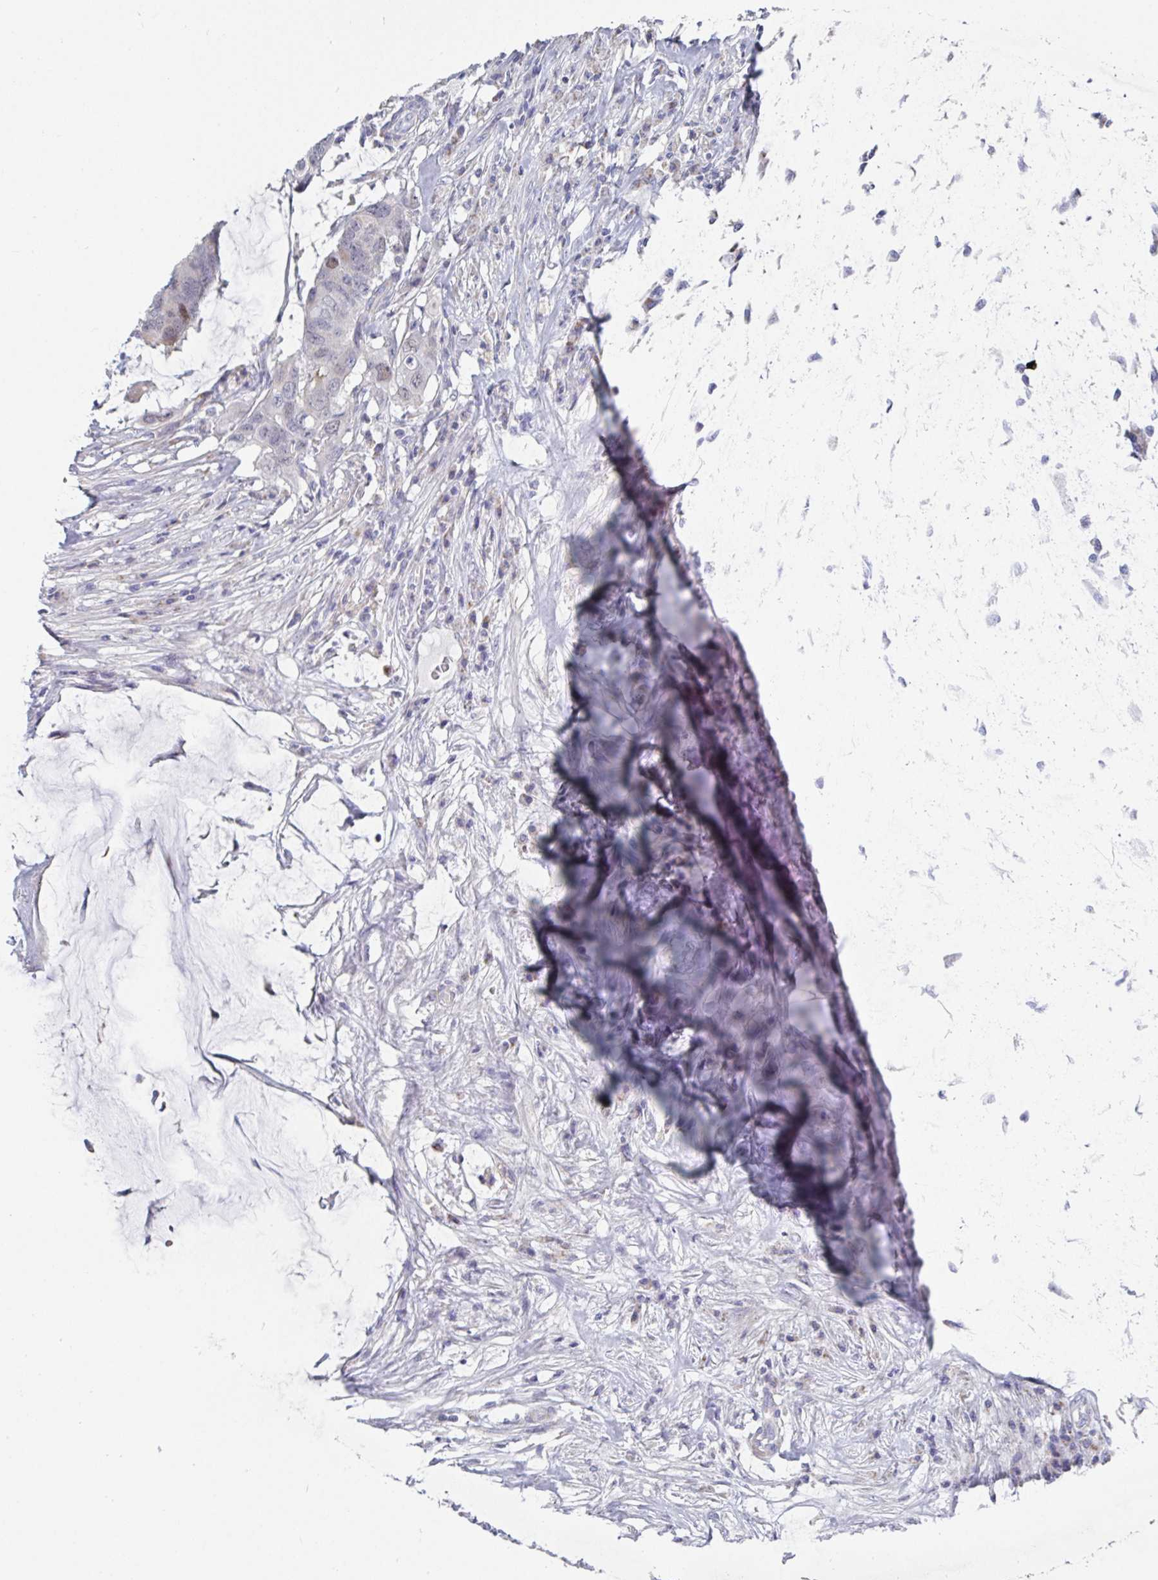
{"staining": {"intensity": "negative", "quantity": "none", "location": "none"}, "tissue": "colorectal cancer", "cell_type": "Tumor cells", "image_type": "cancer", "snomed": [{"axis": "morphology", "description": "Adenocarcinoma, NOS"}, {"axis": "topography", "description": "Colon"}], "caption": "This is an immunohistochemistry (IHC) histopathology image of human colorectal adenocarcinoma. There is no expression in tumor cells.", "gene": "ATP5F1C", "patient": {"sex": "male", "age": 71}}